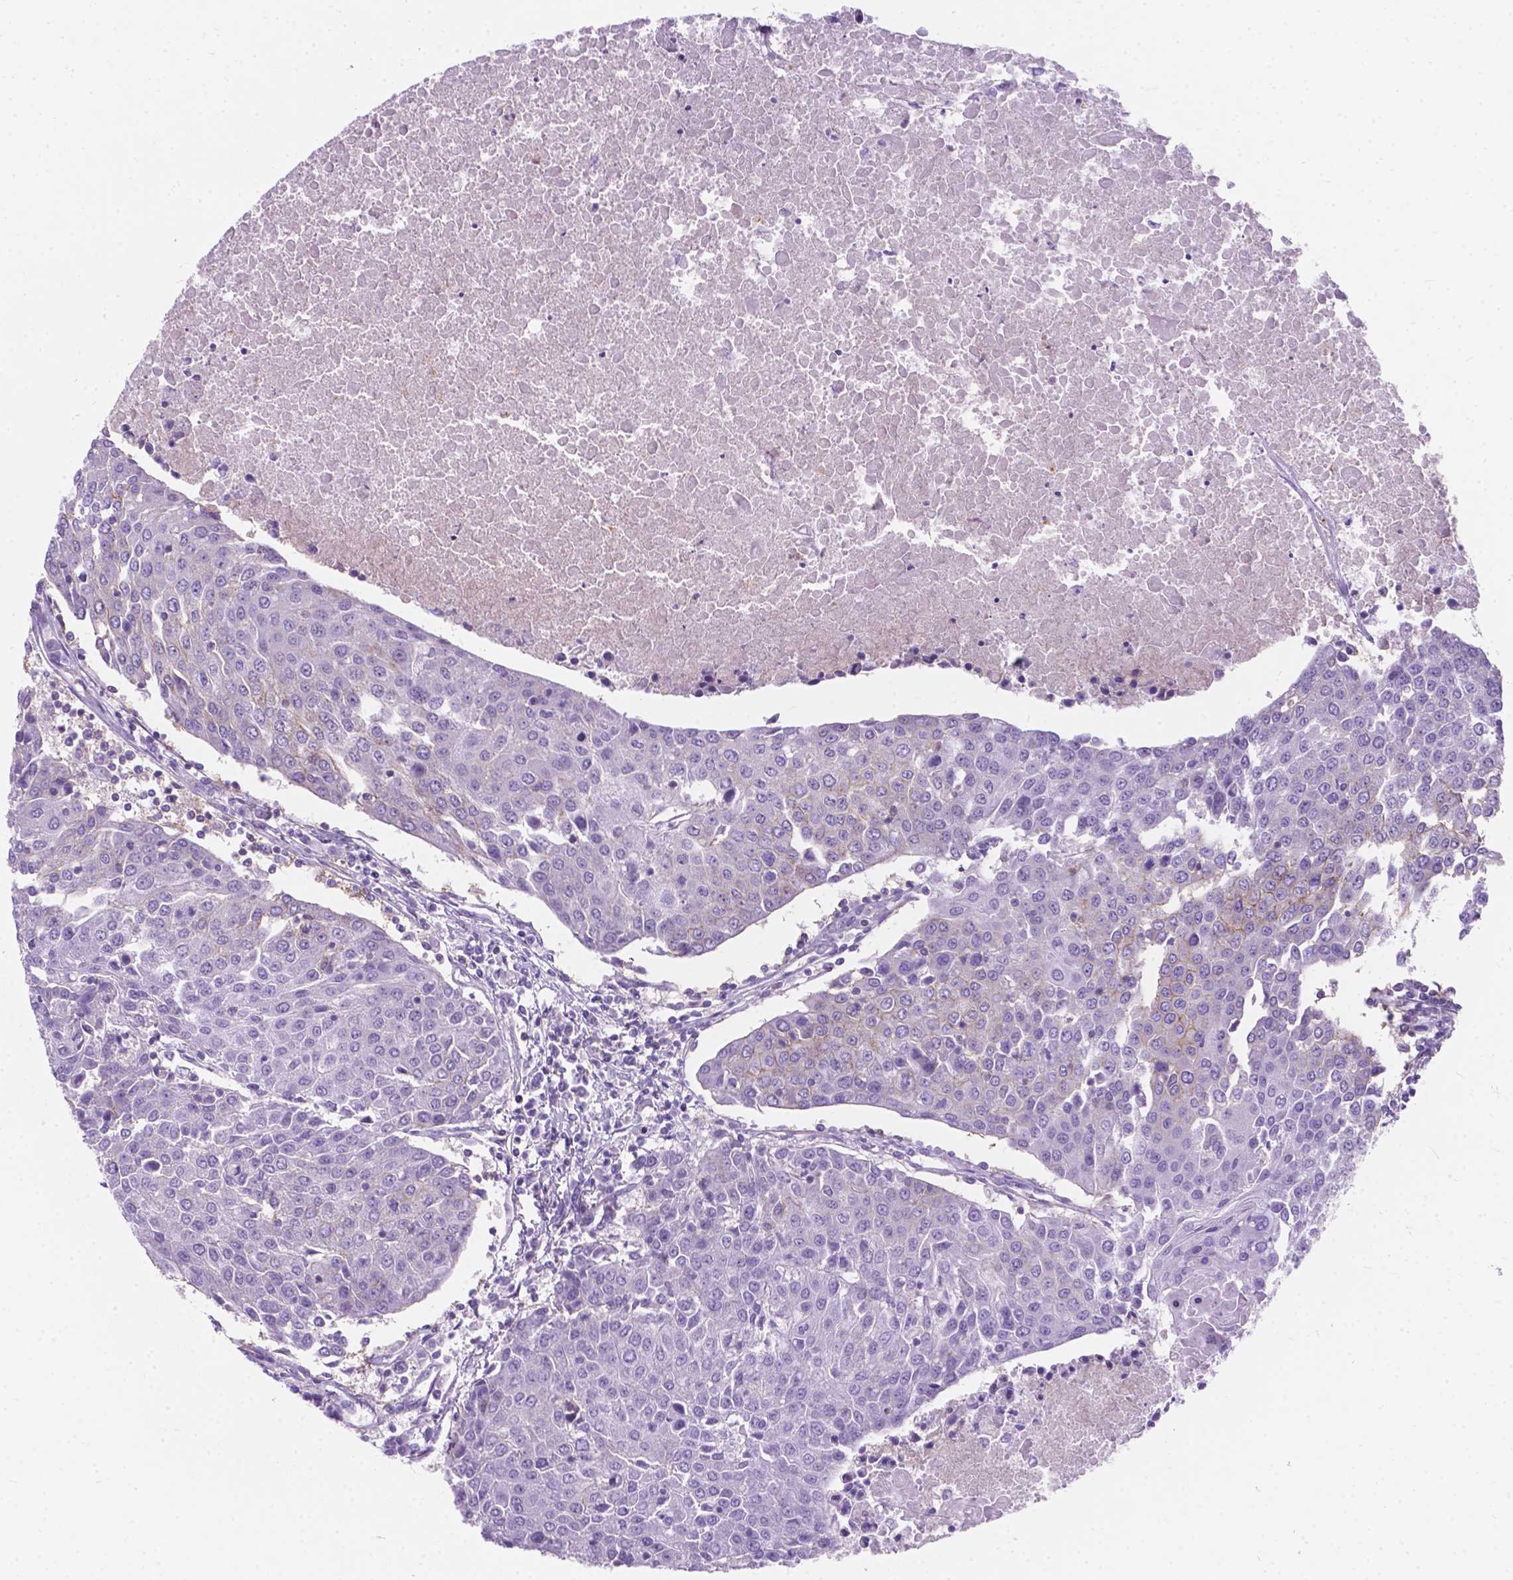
{"staining": {"intensity": "negative", "quantity": "none", "location": "none"}, "tissue": "urothelial cancer", "cell_type": "Tumor cells", "image_type": "cancer", "snomed": [{"axis": "morphology", "description": "Urothelial carcinoma, High grade"}, {"axis": "topography", "description": "Urinary bladder"}], "caption": "This is an immunohistochemistry micrograph of high-grade urothelial carcinoma. There is no staining in tumor cells.", "gene": "KIAA0040", "patient": {"sex": "female", "age": 85}}